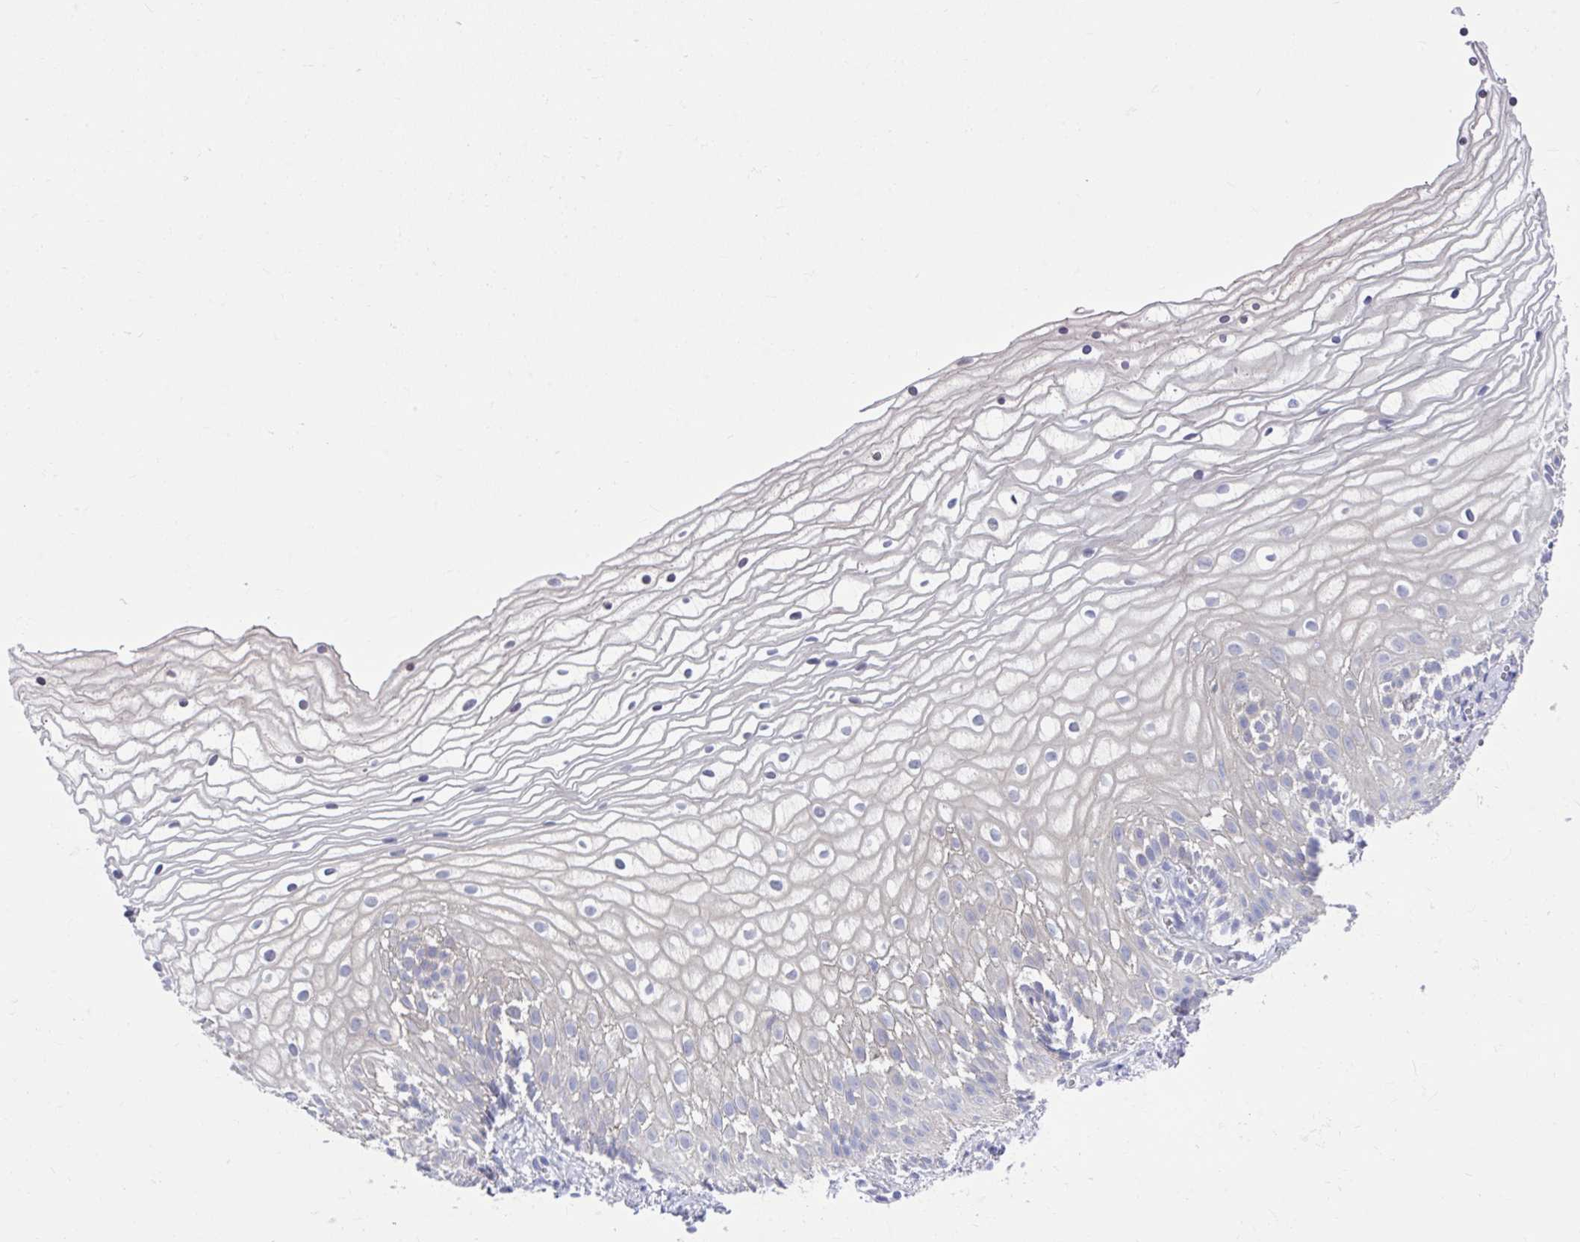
{"staining": {"intensity": "weak", "quantity": "25%-75%", "location": "cytoplasmic/membranous"}, "tissue": "vagina", "cell_type": "Squamous epithelial cells", "image_type": "normal", "snomed": [{"axis": "morphology", "description": "Normal tissue, NOS"}, {"axis": "topography", "description": "Vagina"}], "caption": "Vagina stained with immunohistochemistry (IHC) shows weak cytoplasmic/membranous positivity in about 25%-75% of squamous epithelial cells.", "gene": "PCDHB7", "patient": {"sex": "female", "age": 56}}